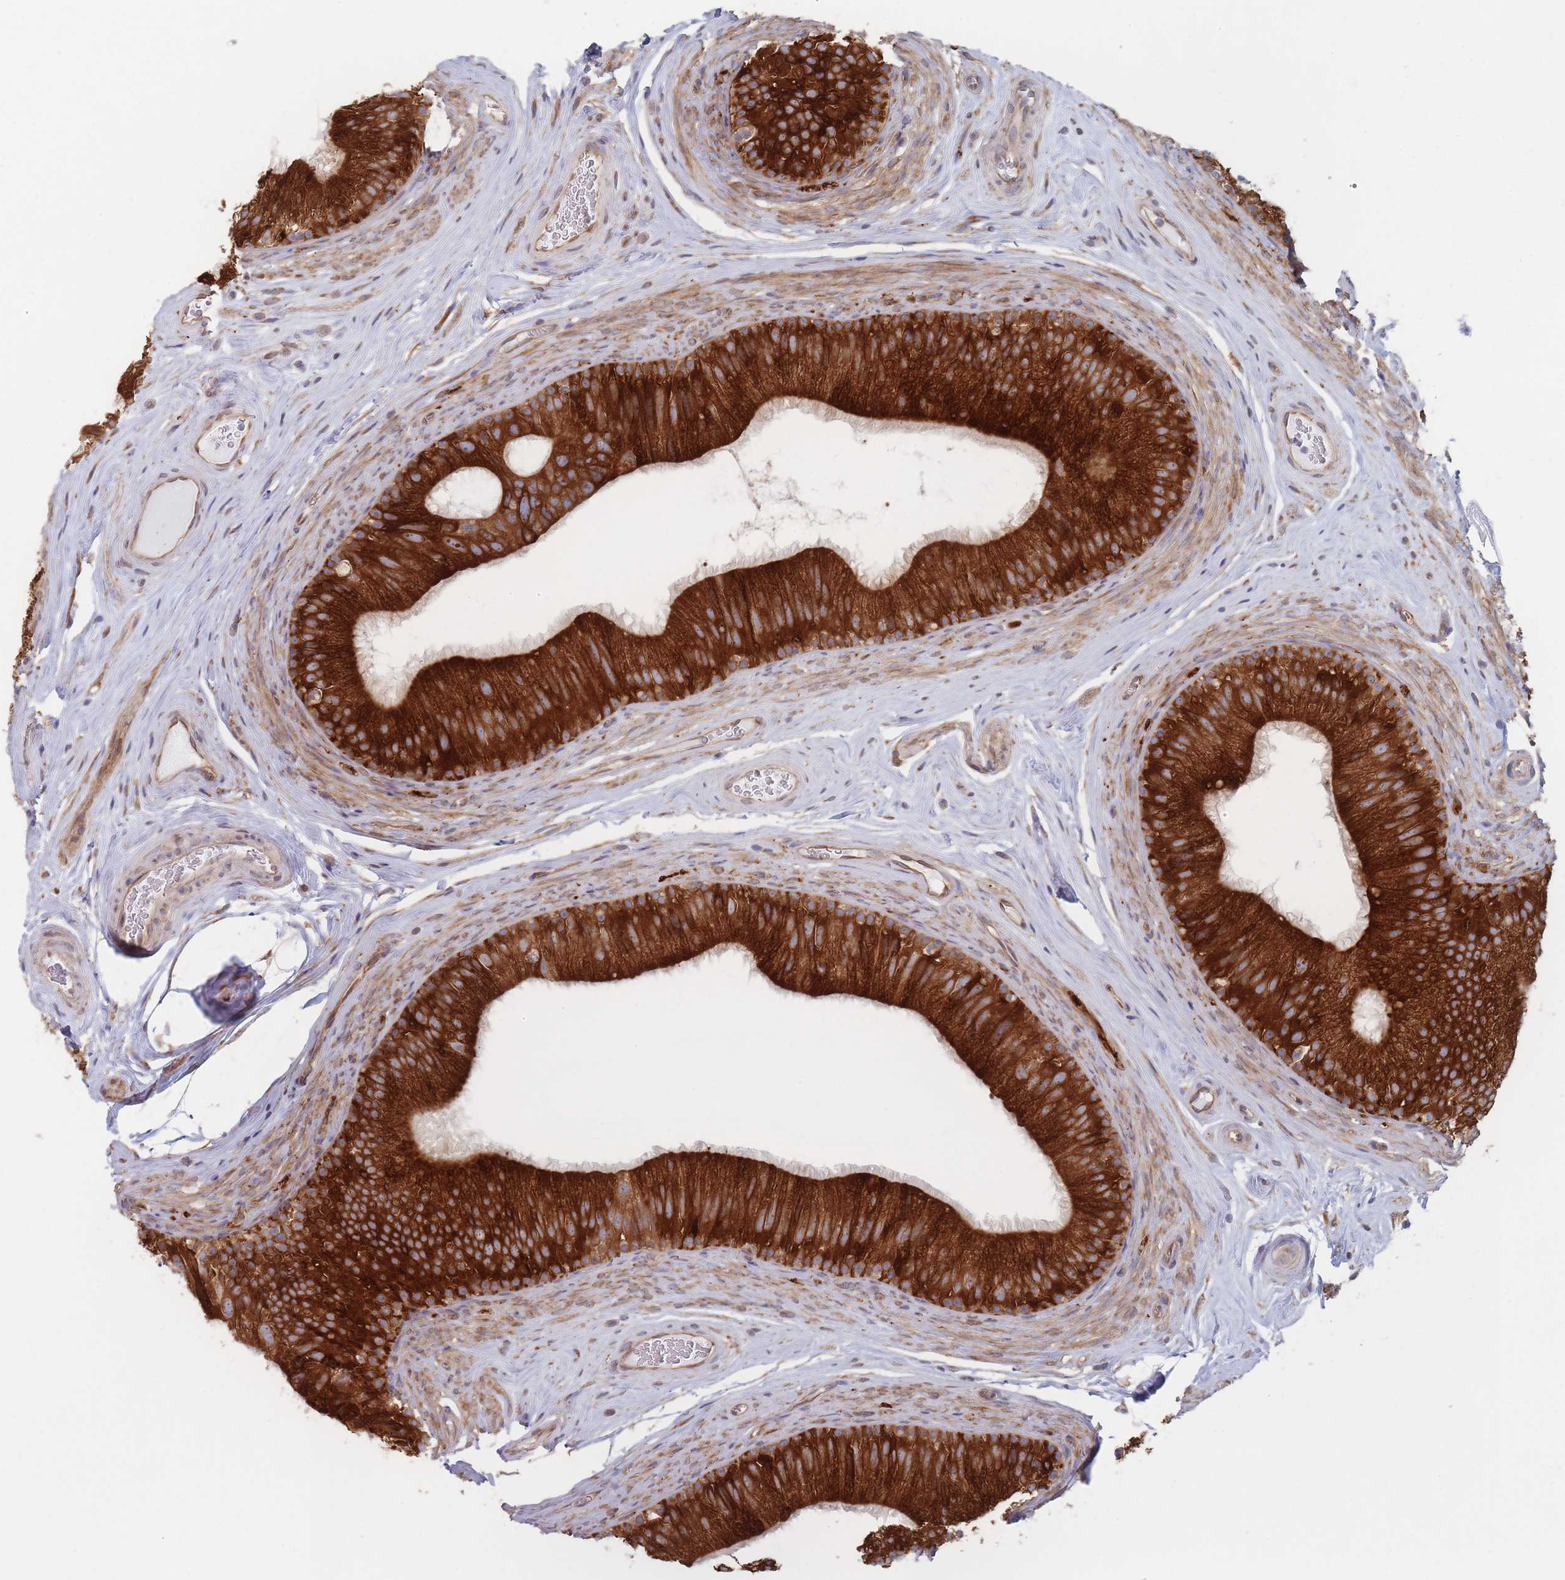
{"staining": {"intensity": "strong", "quantity": ">75%", "location": "cytoplasmic/membranous"}, "tissue": "epididymis", "cell_type": "Glandular cells", "image_type": "normal", "snomed": [{"axis": "morphology", "description": "Normal tissue, NOS"}, {"axis": "topography", "description": "Epididymis"}], "caption": "Immunohistochemistry photomicrograph of unremarkable human epididymis stained for a protein (brown), which shows high levels of strong cytoplasmic/membranous expression in about >75% of glandular cells.", "gene": "KDSR", "patient": {"sex": "male", "age": 34}}